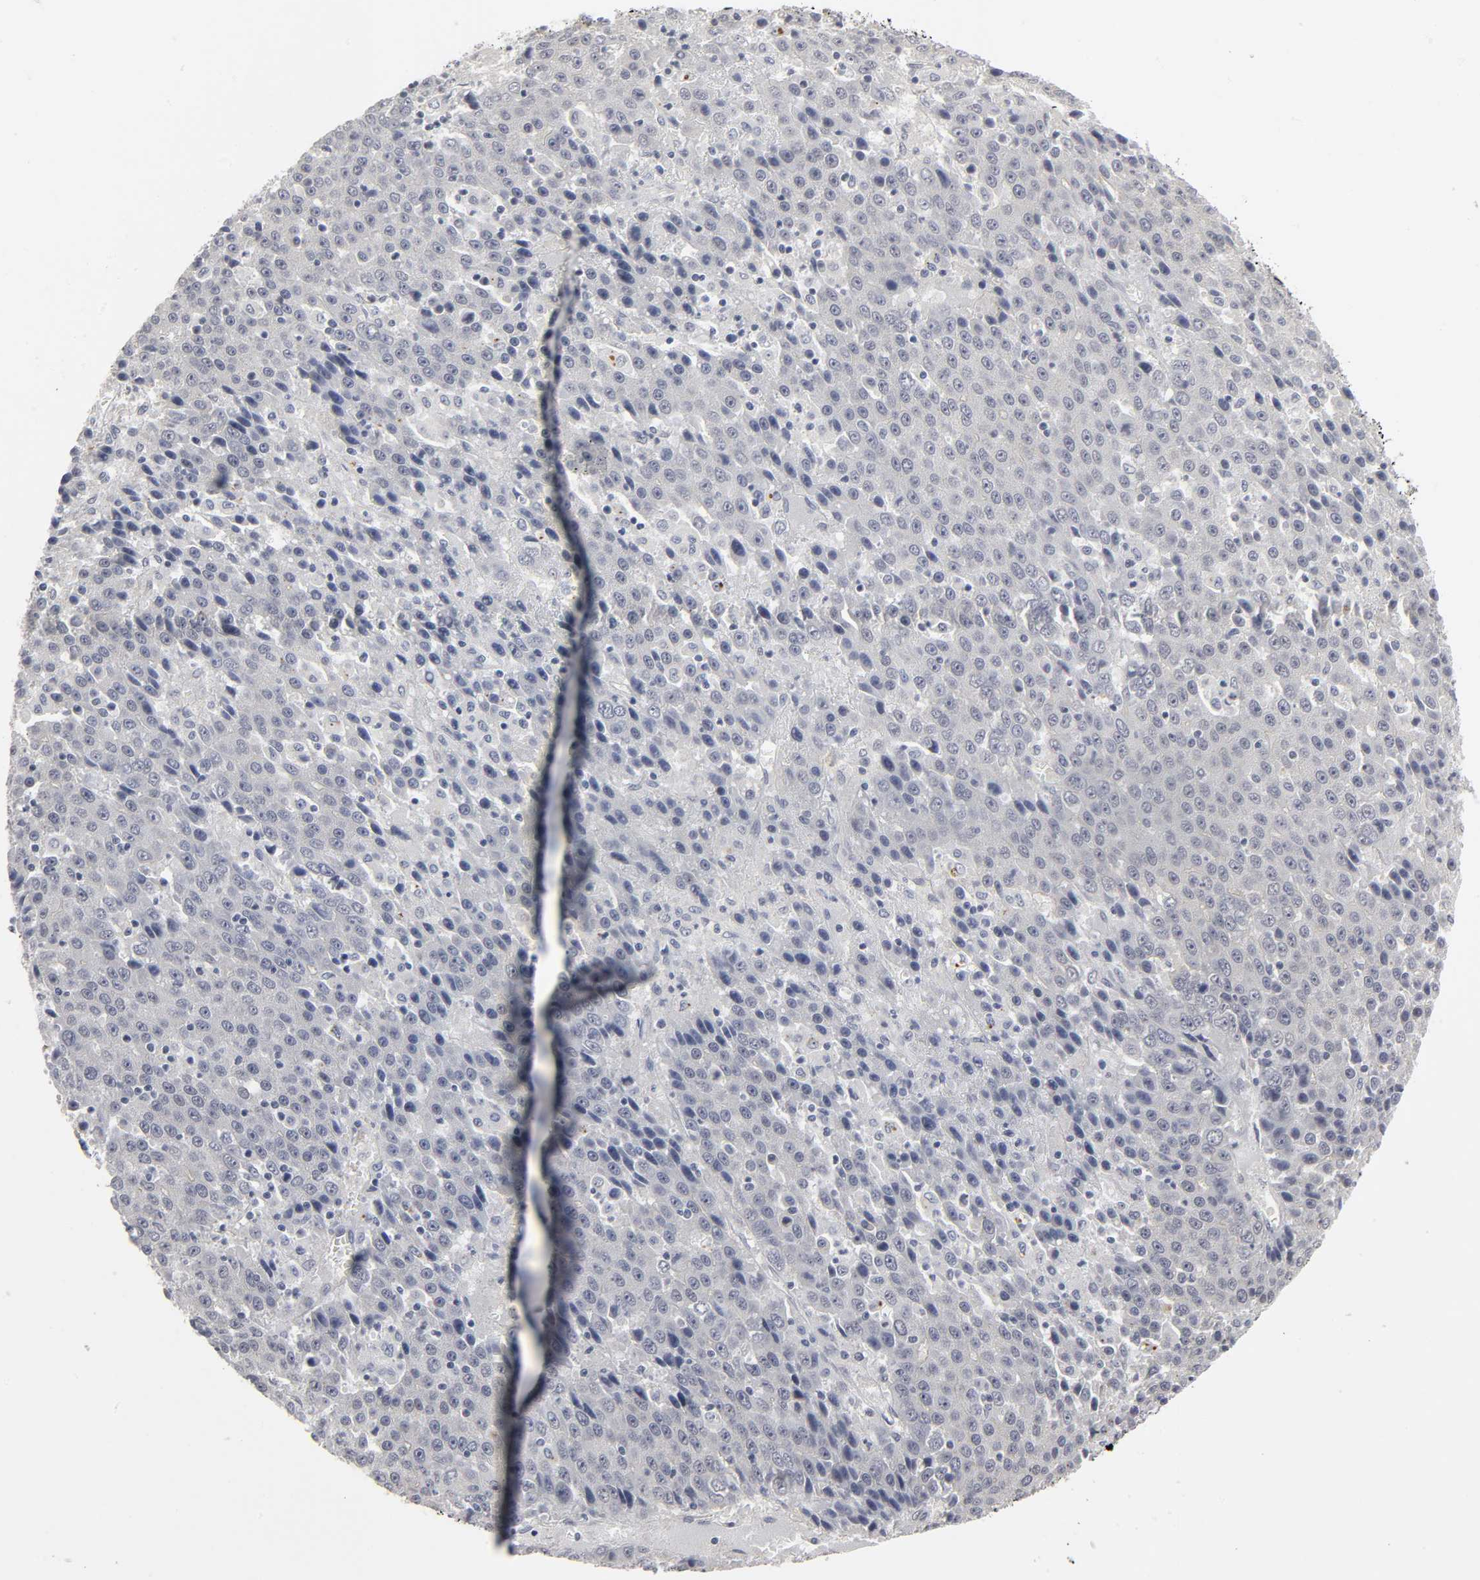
{"staining": {"intensity": "negative", "quantity": "none", "location": "none"}, "tissue": "liver cancer", "cell_type": "Tumor cells", "image_type": "cancer", "snomed": [{"axis": "morphology", "description": "Carcinoma, Hepatocellular, NOS"}, {"axis": "topography", "description": "Liver"}], "caption": "Liver cancer (hepatocellular carcinoma) was stained to show a protein in brown. There is no significant staining in tumor cells.", "gene": "PDLIM3", "patient": {"sex": "female", "age": 53}}